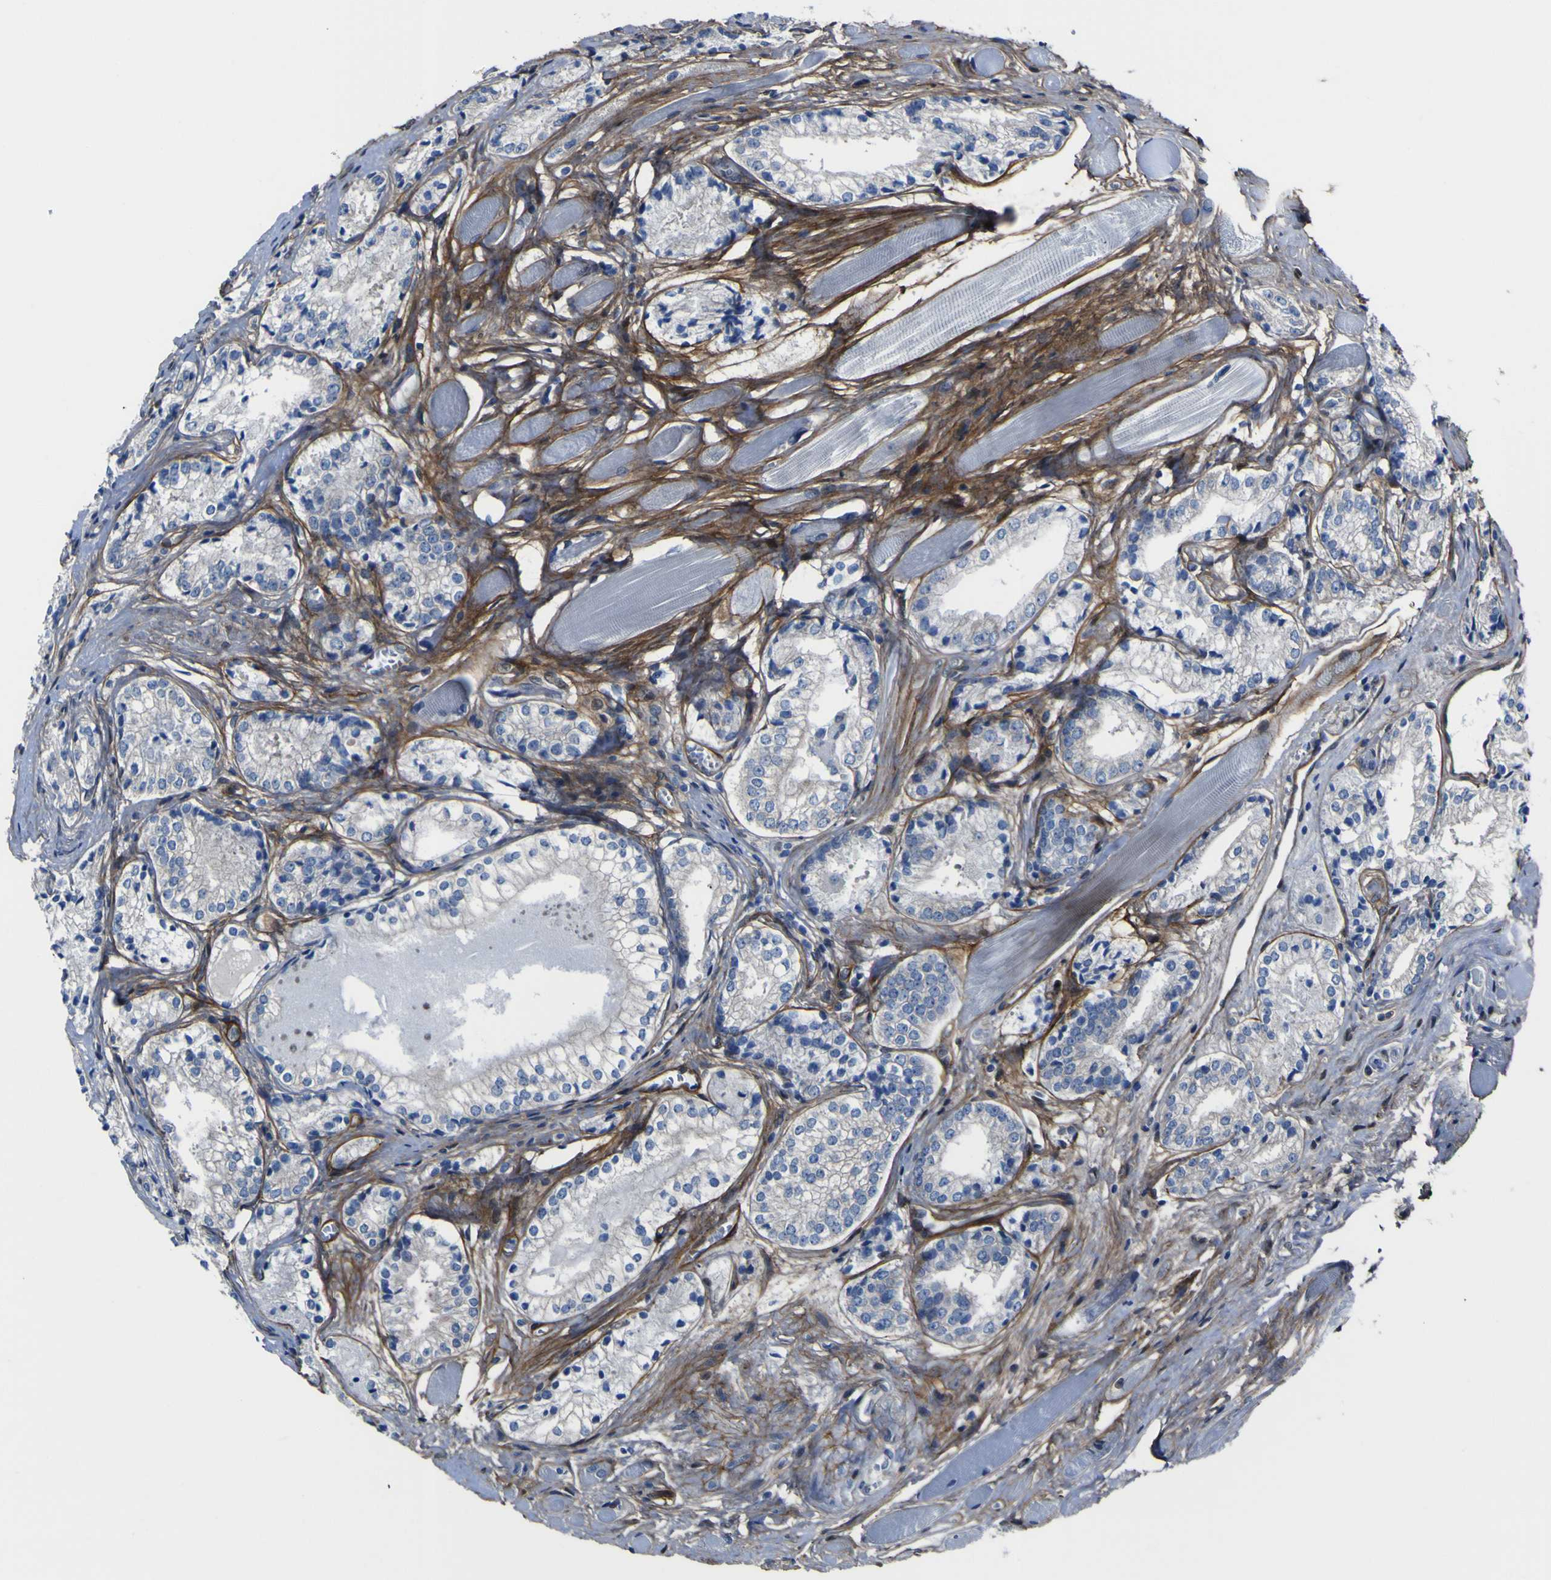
{"staining": {"intensity": "negative", "quantity": "none", "location": "none"}, "tissue": "prostate cancer", "cell_type": "Tumor cells", "image_type": "cancer", "snomed": [{"axis": "morphology", "description": "Adenocarcinoma, Low grade"}, {"axis": "topography", "description": "Prostate"}], "caption": "There is no significant staining in tumor cells of adenocarcinoma (low-grade) (prostate).", "gene": "LRRN1", "patient": {"sex": "male", "age": 60}}